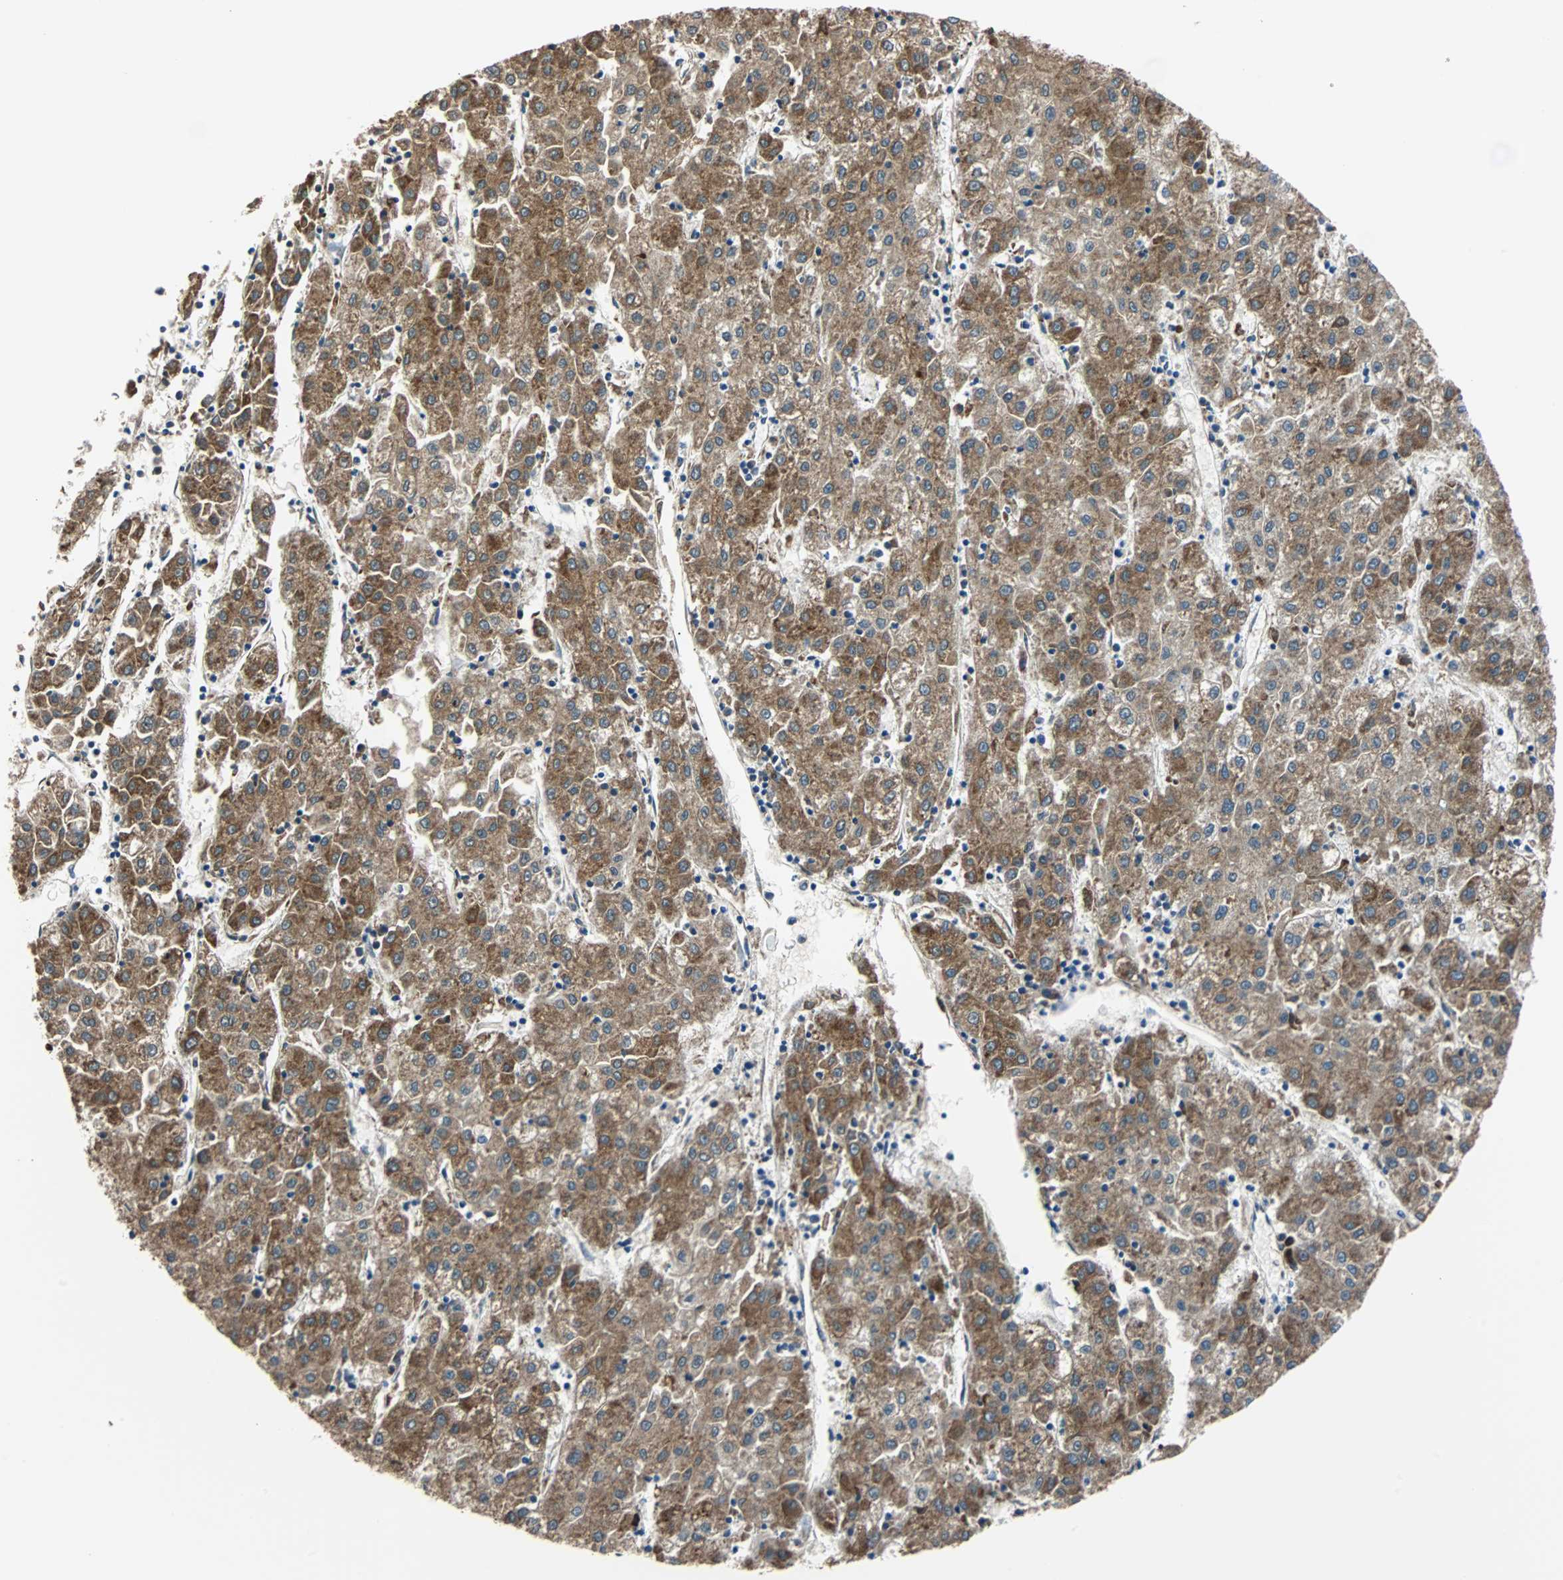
{"staining": {"intensity": "moderate", "quantity": ">75%", "location": "cytoplasmic/membranous"}, "tissue": "liver cancer", "cell_type": "Tumor cells", "image_type": "cancer", "snomed": [{"axis": "morphology", "description": "Carcinoma, Hepatocellular, NOS"}, {"axis": "topography", "description": "Liver"}], "caption": "A micrograph of human liver cancer stained for a protein displays moderate cytoplasmic/membranous brown staining in tumor cells. The staining was performed using DAB (3,3'-diaminobenzidine) to visualize the protein expression in brown, while the nuclei were stained in blue with hematoxylin (Magnification: 20x).", "gene": "PDIA4", "patient": {"sex": "male", "age": 72}}